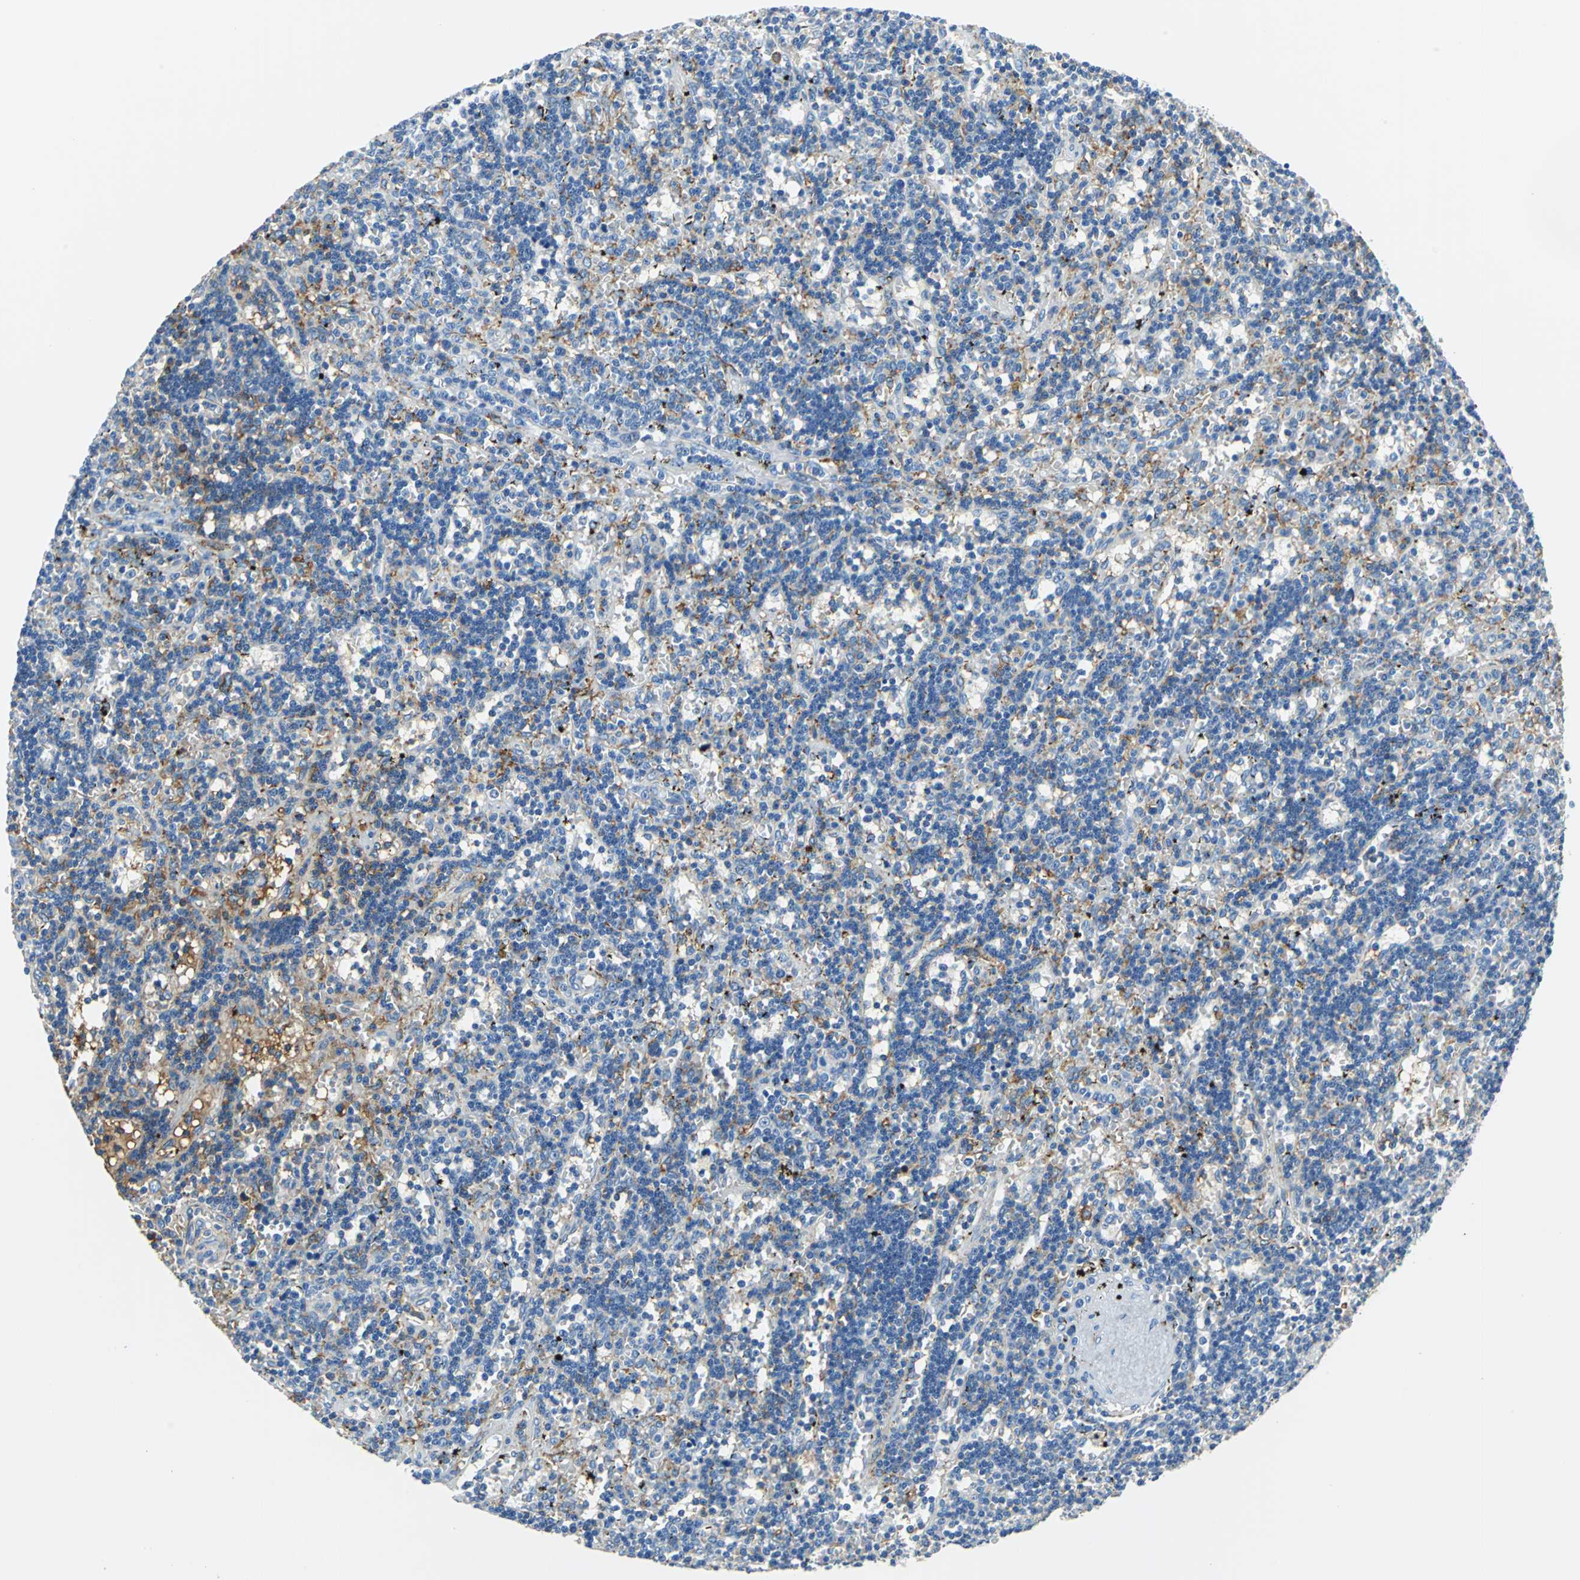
{"staining": {"intensity": "moderate", "quantity": "<25%", "location": "cytoplasmic/membranous"}, "tissue": "lymphoma", "cell_type": "Tumor cells", "image_type": "cancer", "snomed": [{"axis": "morphology", "description": "Malignant lymphoma, non-Hodgkin's type, Low grade"}, {"axis": "topography", "description": "Spleen"}], "caption": "Malignant lymphoma, non-Hodgkin's type (low-grade) stained with immunohistochemistry displays moderate cytoplasmic/membranous positivity in about <25% of tumor cells.", "gene": "ALB", "patient": {"sex": "male", "age": 60}}